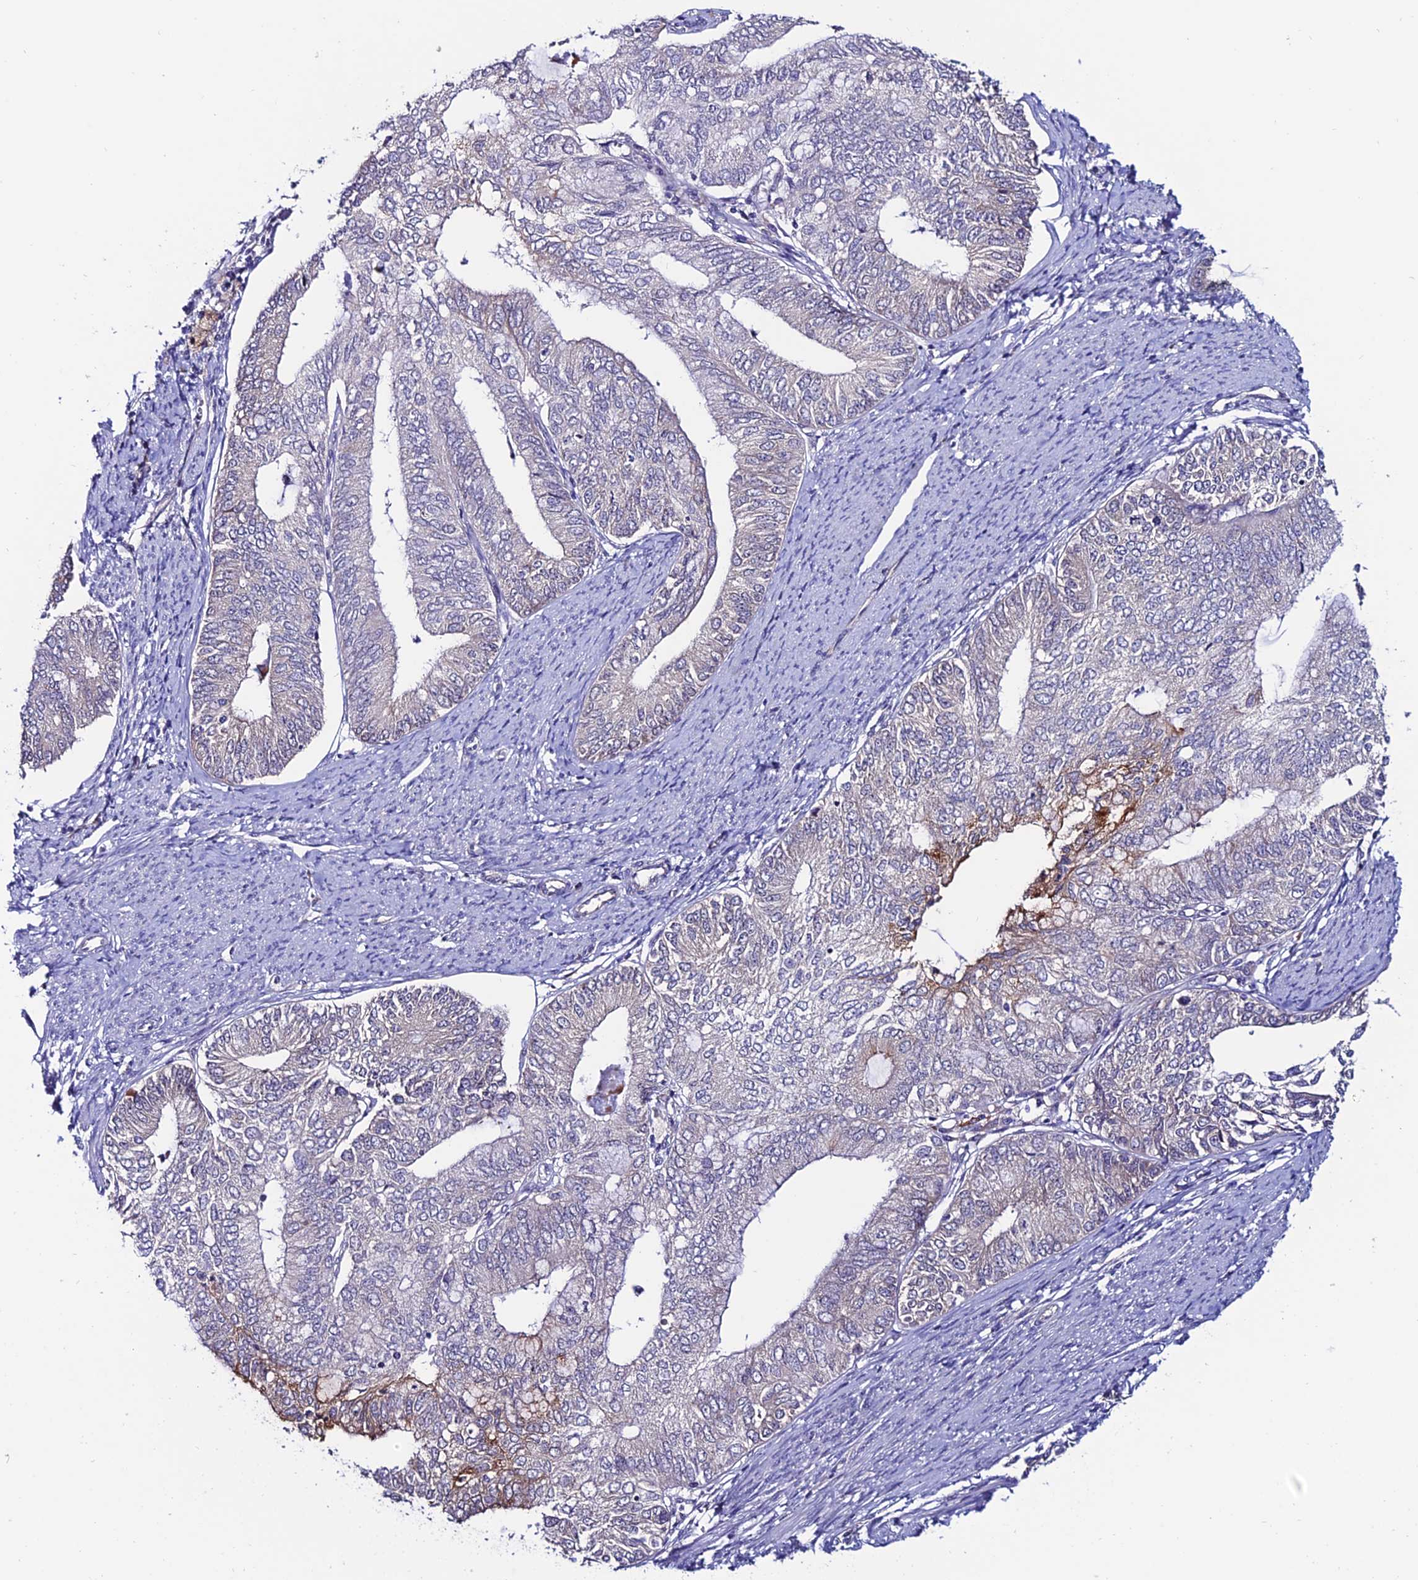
{"staining": {"intensity": "negative", "quantity": "none", "location": "none"}, "tissue": "endometrial cancer", "cell_type": "Tumor cells", "image_type": "cancer", "snomed": [{"axis": "morphology", "description": "Adenocarcinoma, NOS"}, {"axis": "topography", "description": "Endometrium"}], "caption": "Tumor cells are negative for brown protein staining in endometrial cancer (adenocarcinoma). (DAB (3,3'-diaminobenzidine) immunohistochemistry with hematoxylin counter stain).", "gene": "FZD8", "patient": {"sex": "female", "age": 68}}